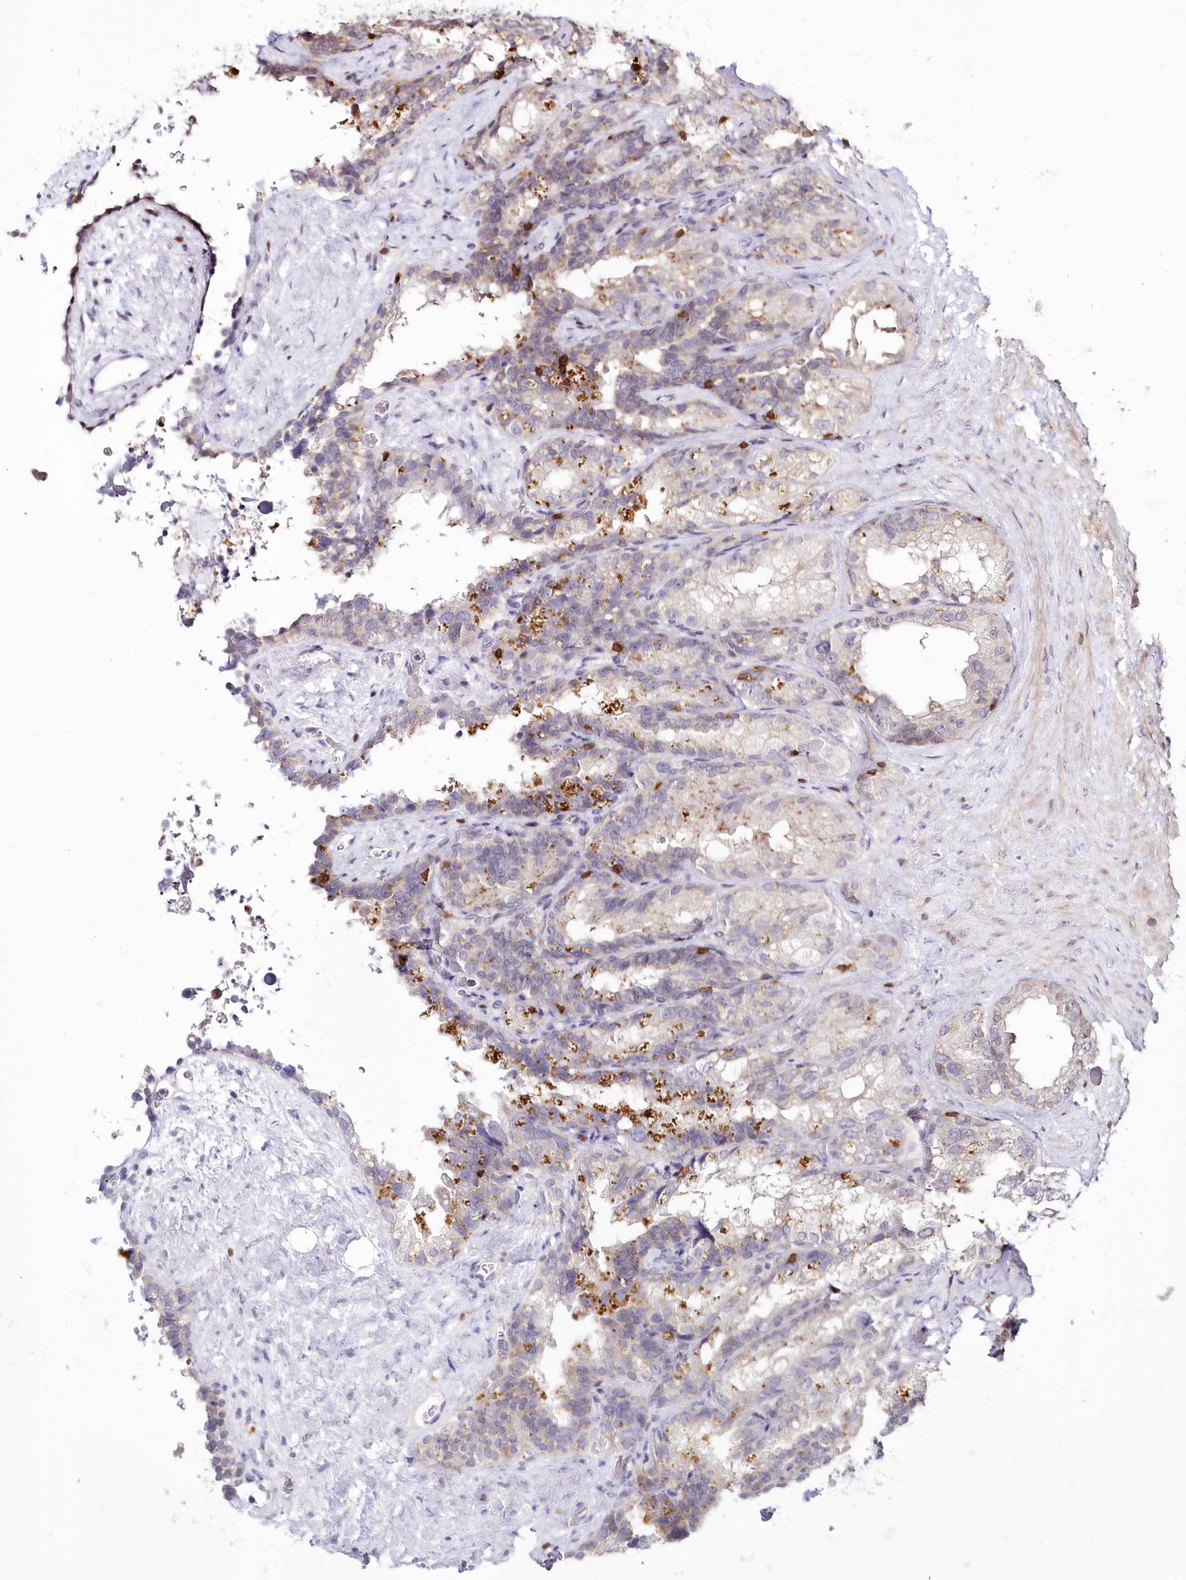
{"staining": {"intensity": "negative", "quantity": "none", "location": "none"}, "tissue": "seminal vesicle", "cell_type": "Glandular cells", "image_type": "normal", "snomed": [{"axis": "morphology", "description": "Normal tissue, NOS"}, {"axis": "topography", "description": "Seminal veicle"}], "caption": "Protein analysis of benign seminal vesicle displays no significant positivity in glandular cells. (DAB (3,3'-diaminobenzidine) IHC visualized using brightfield microscopy, high magnification).", "gene": "MTMR3", "patient": {"sex": "male", "age": 60}}